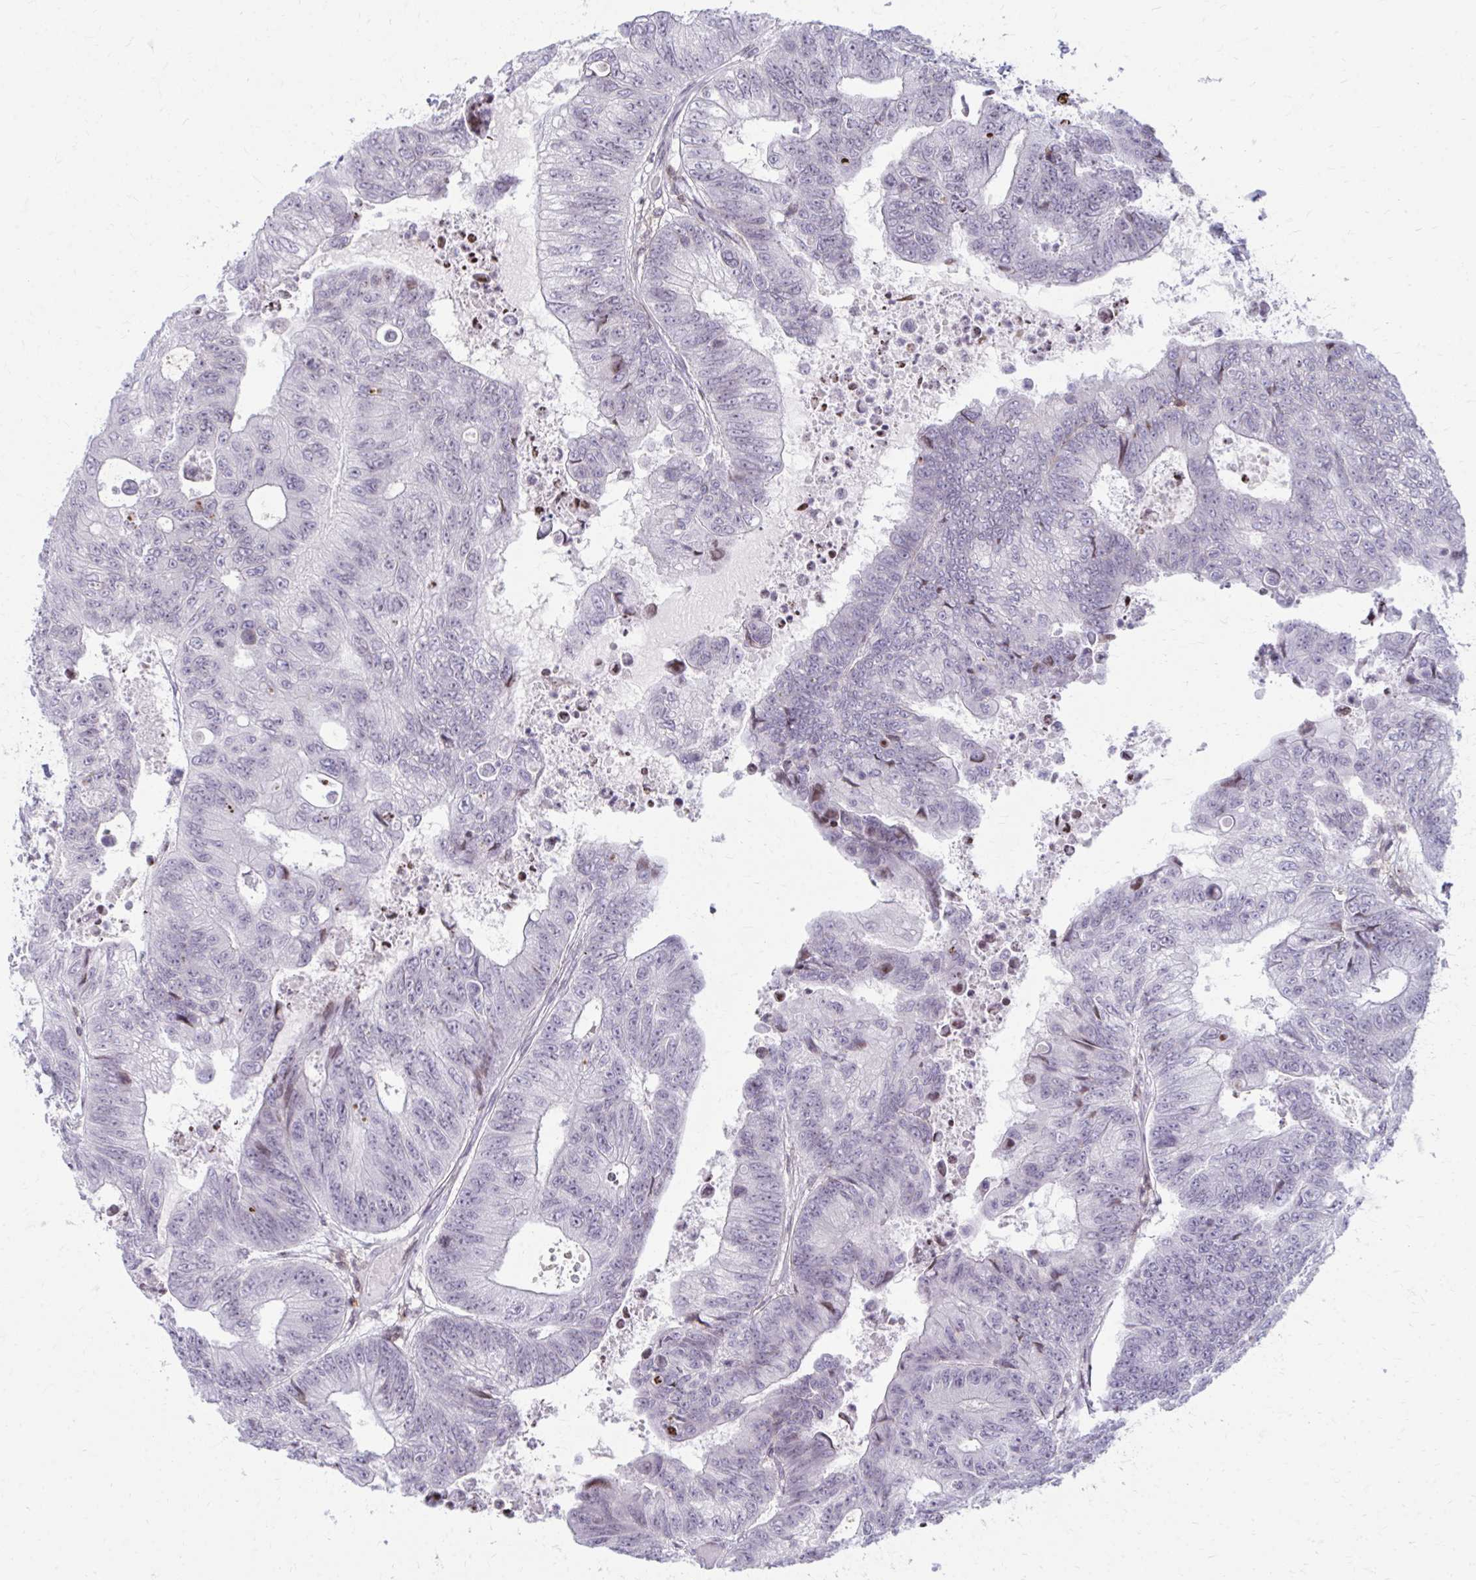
{"staining": {"intensity": "negative", "quantity": "none", "location": "none"}, "tissue": "colorectal cancer", "cell_type": "Tumor cells", "image_type": "cancer", "snomed": [{"axis": "morphology", "description": "Adenocarcinoma, NOS"}, {"axis": "topography", "description": "Colon"}], "caption": "This is an immunohistochemistry (IHC) photomicrograph of human colorectal cancer (adenocarcinoma). There is no expression in tumor cells.", "gene": "AP5M1", "patient": {"sex": "female", "age": 48}}